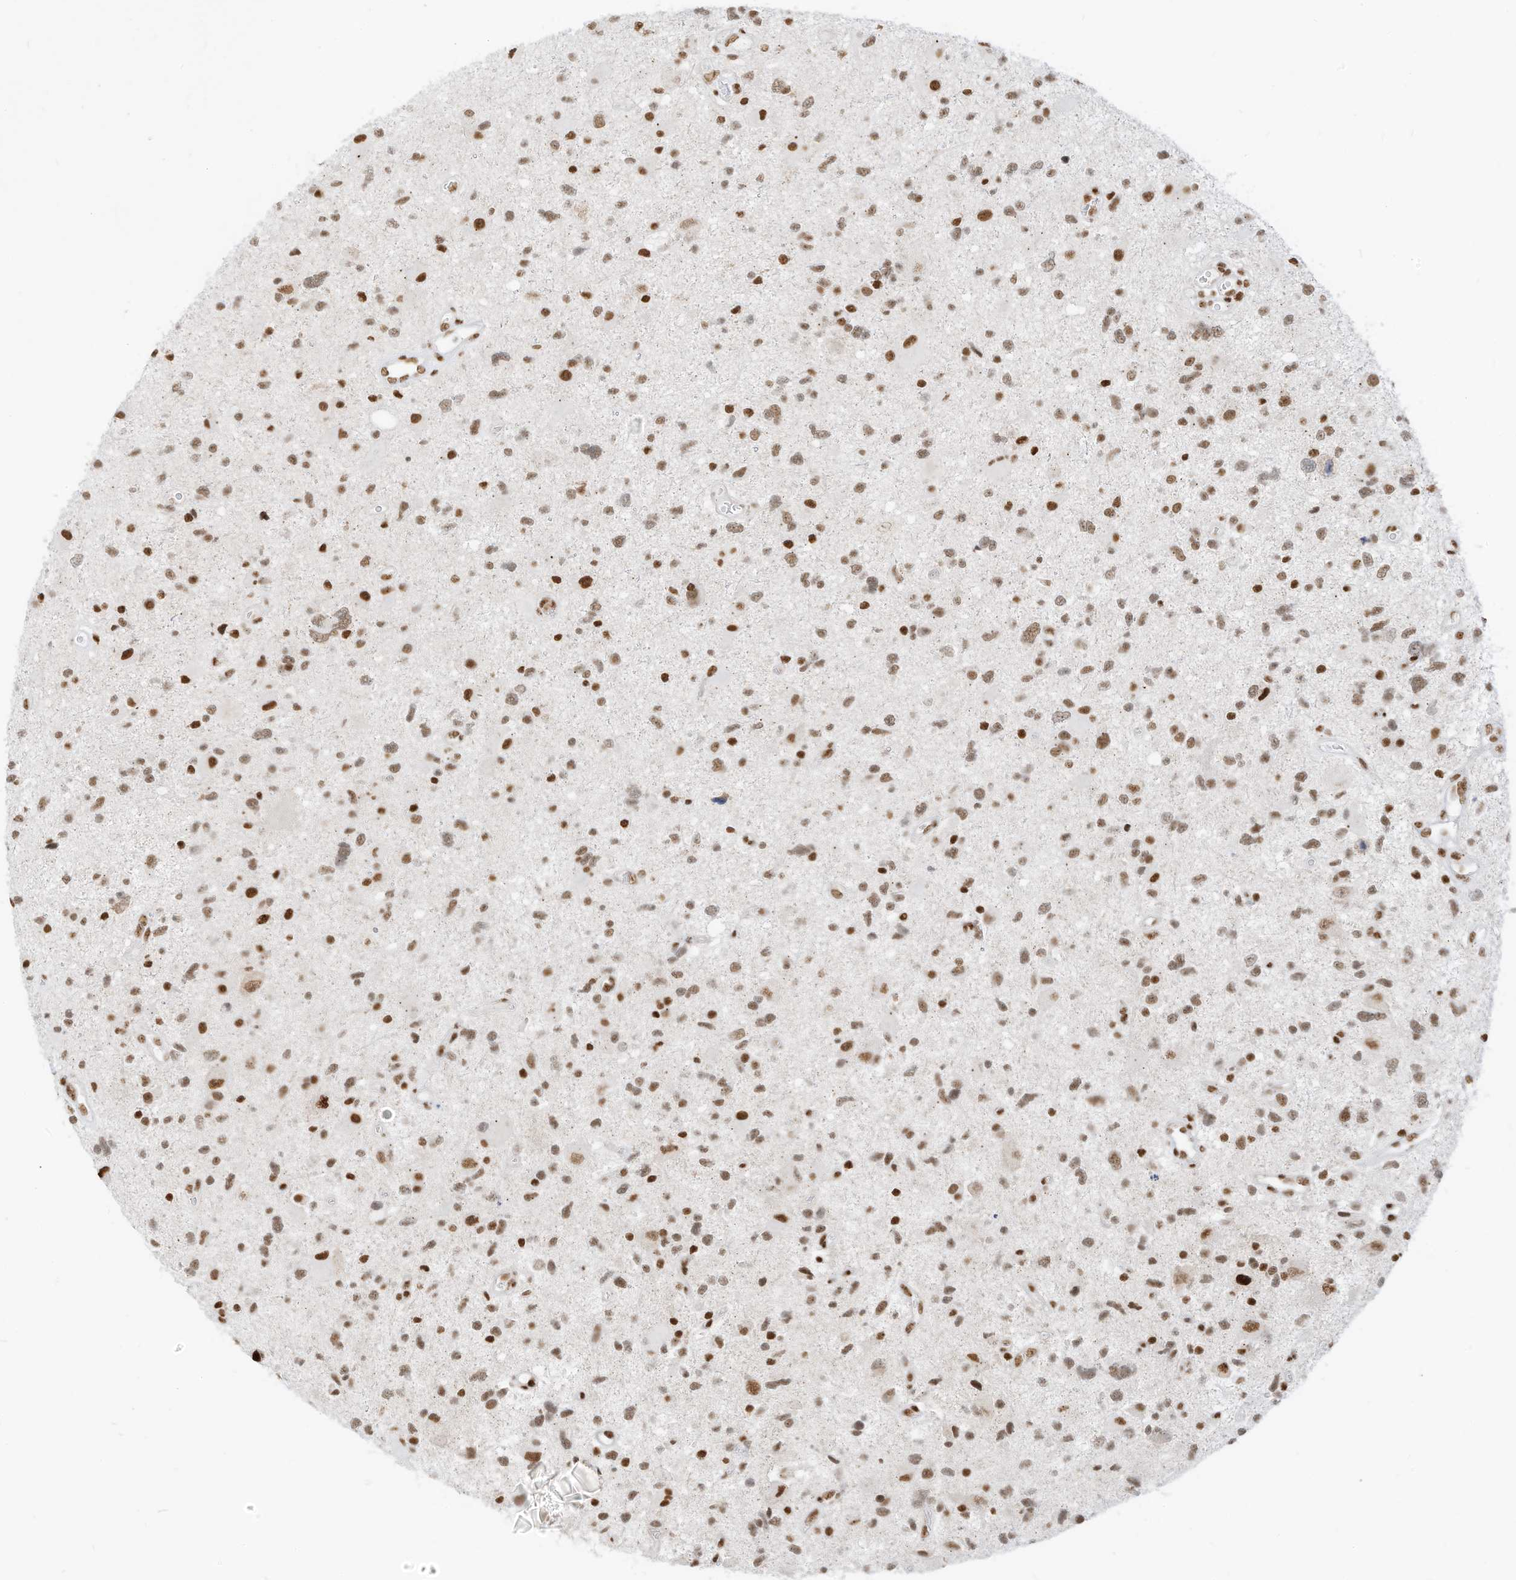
{"staining": {"intensity": "moderate", "quantity": ">75%", "location": "nuclear"}, "tissue": "glioma", "cell_type": "Tumor cells", "image_type": "cancer", "snomed": [{"axis": "morphology", "description": "Glioma, malignant, High grade"}, {"axis": "topography", "description": "Brain"}], "caption": "Immunohistochemical staining of human glioma reveals medium levels of moderate nuclear expression in about >75% of tumor cells.", "gene": "SMARCA2", "patient": {"sex": "male", "age": 33}}